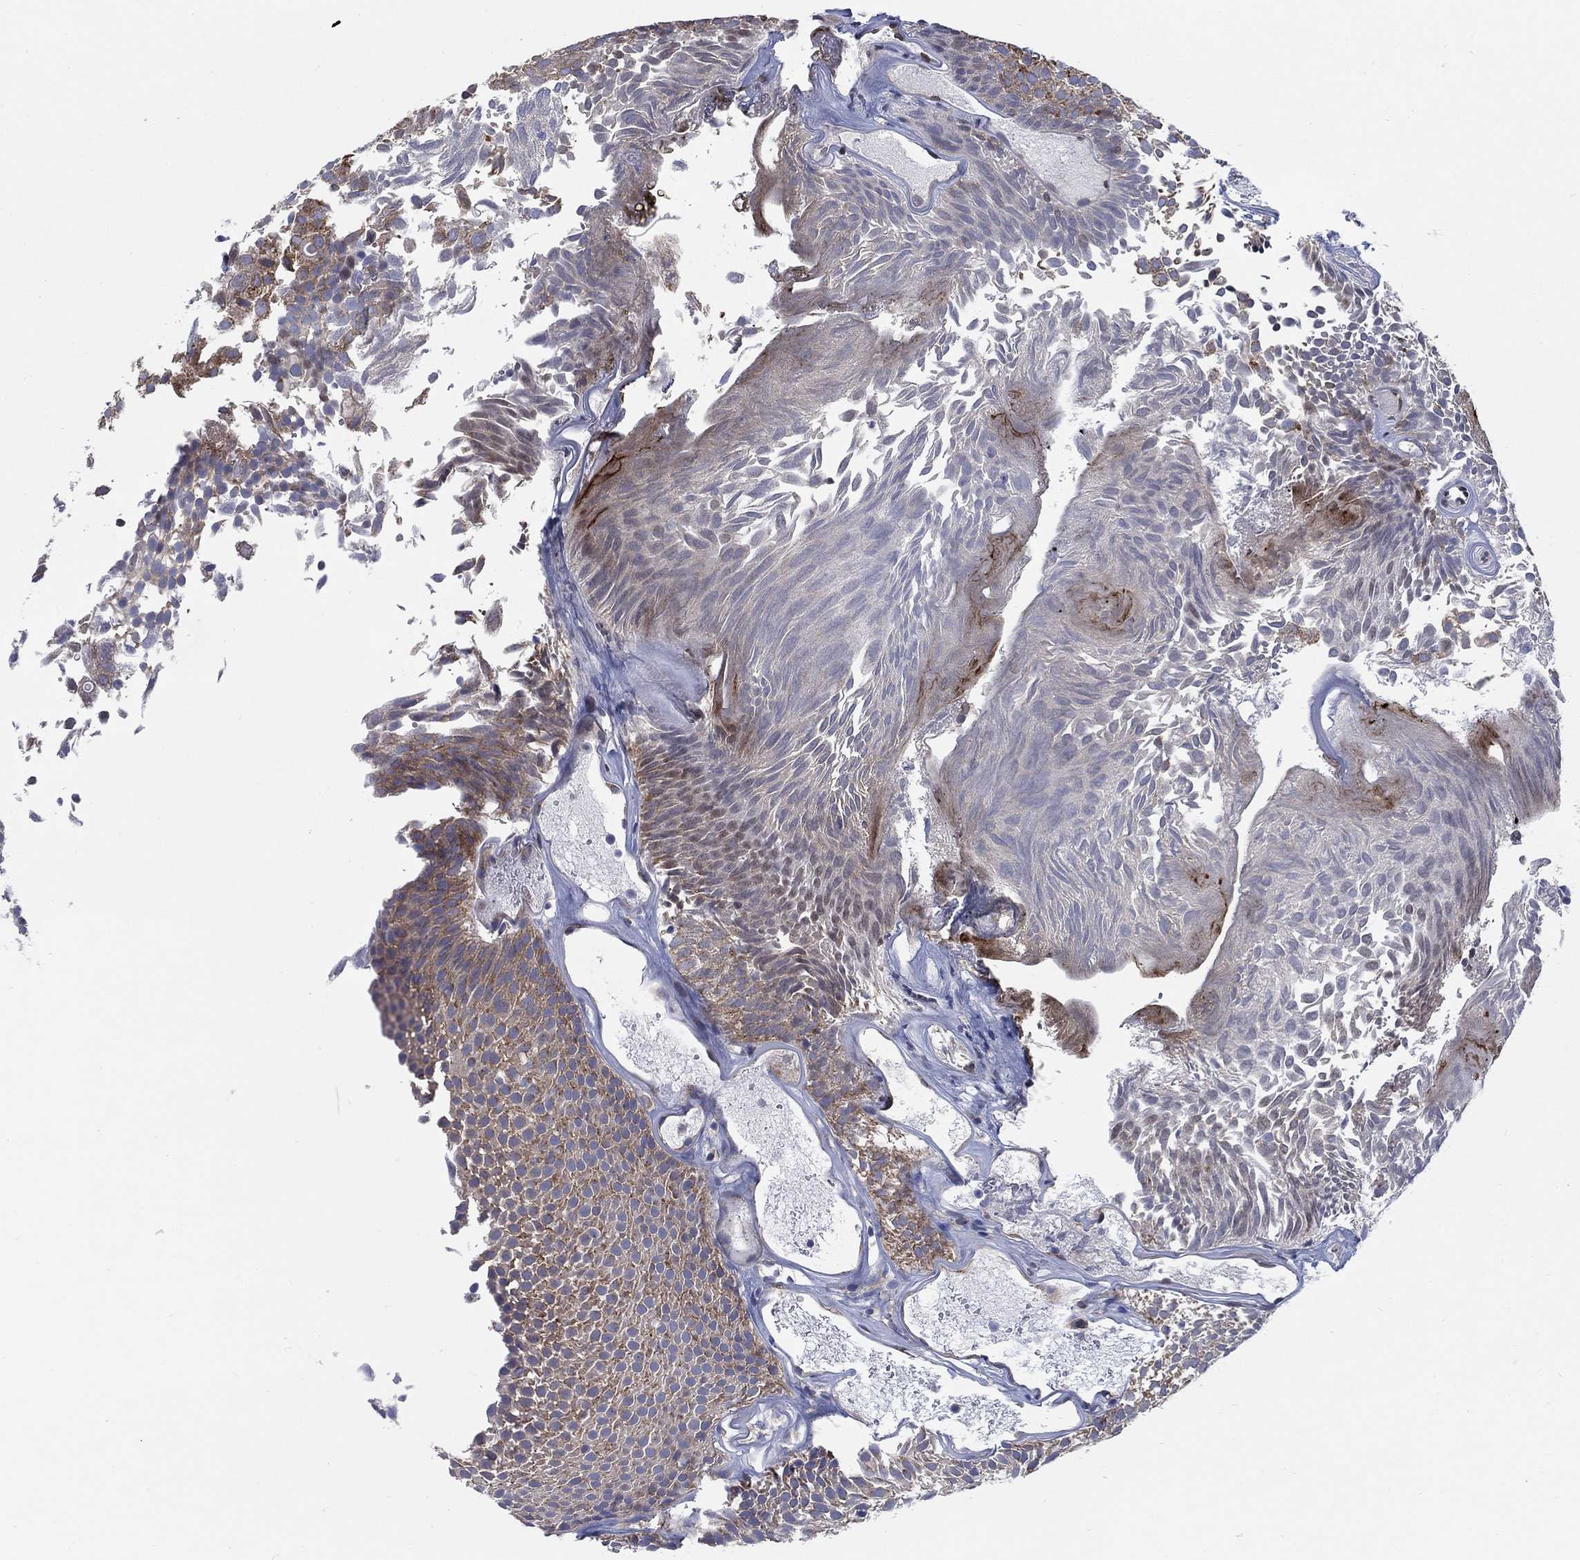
{"staining": {"intensity": "moderate", "quantity": ">75%", "location": "cytoplasmic/membranous"}, "tissue": "urothelial cancer", "cell_type": "Tumor cells", "image_type": "cancer", "snomed": [{"axis": "morphology", "description": "Urothelial carcinoma, Low grade"}, {"axis": "topography", "description": "Urinary bladder"}], "caption": "DAB (3,3'-diaminobenzidine) immunohistochemical staining of low-grade urothelial carcinoma displays moderate cytoplasmic/membranous protein positivity in about >75% of tumor cells.", "gene": "TMEM59", "patient": {"sex": "male", "age": 52}}